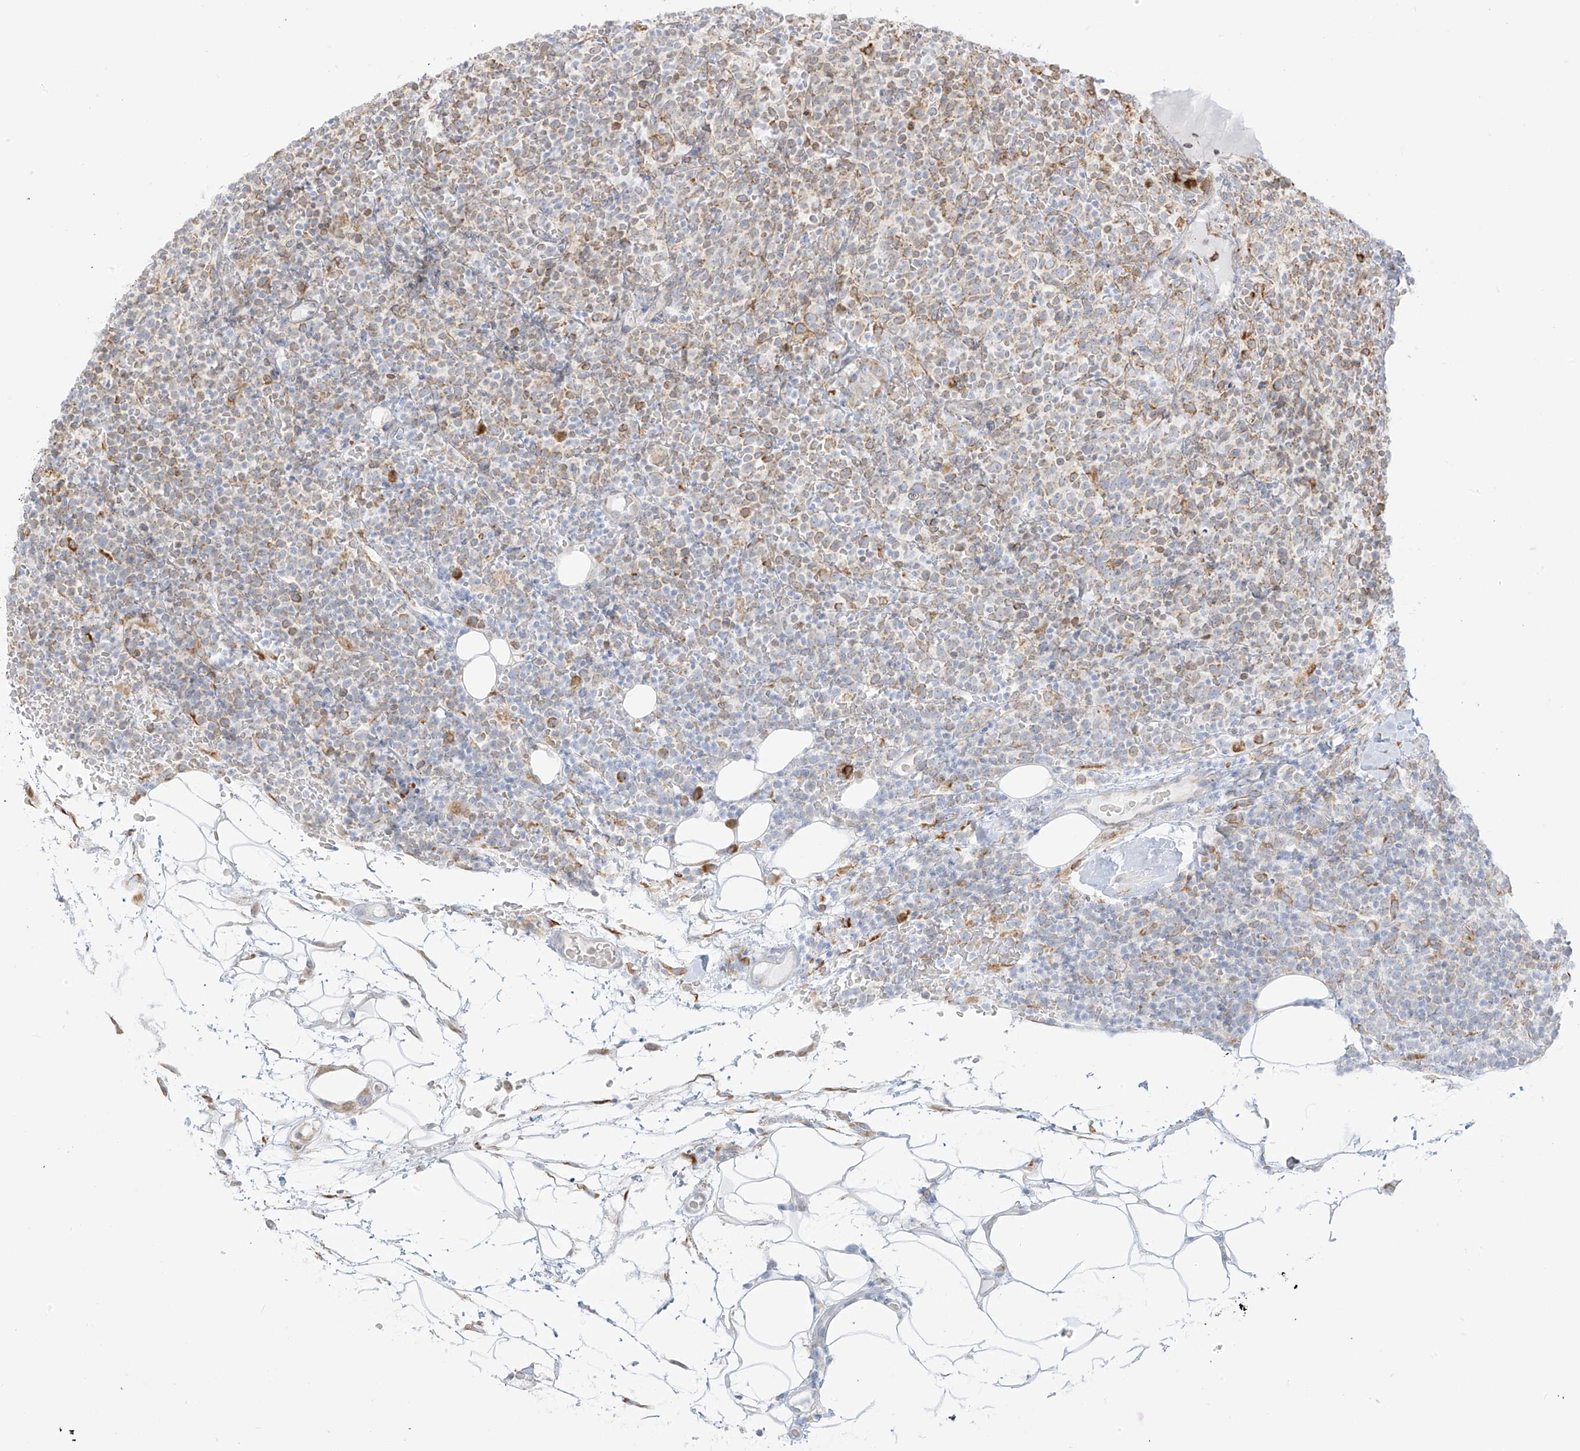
{"staining": {"intensity": "weak", "quantity": "<25%", "location": "cytoplasmic/membranous"}, "tissue": "lymphoma", "cell_type": "Tumor cells", "image_type": "cancer", "snomed": [{"axis": "morphology", "description": "Malignant lymphoma, non-Hodgkin's type, High grade"}, {"axis": "topography", "description": "Lymph node"}], "caption": "A photomicrograph of human lymphoma is negative for staining in tumor cells. (DAB IHC, high magnification).", "gene": "LRRC59", "patient": {"sex": "male", "age": 61}}